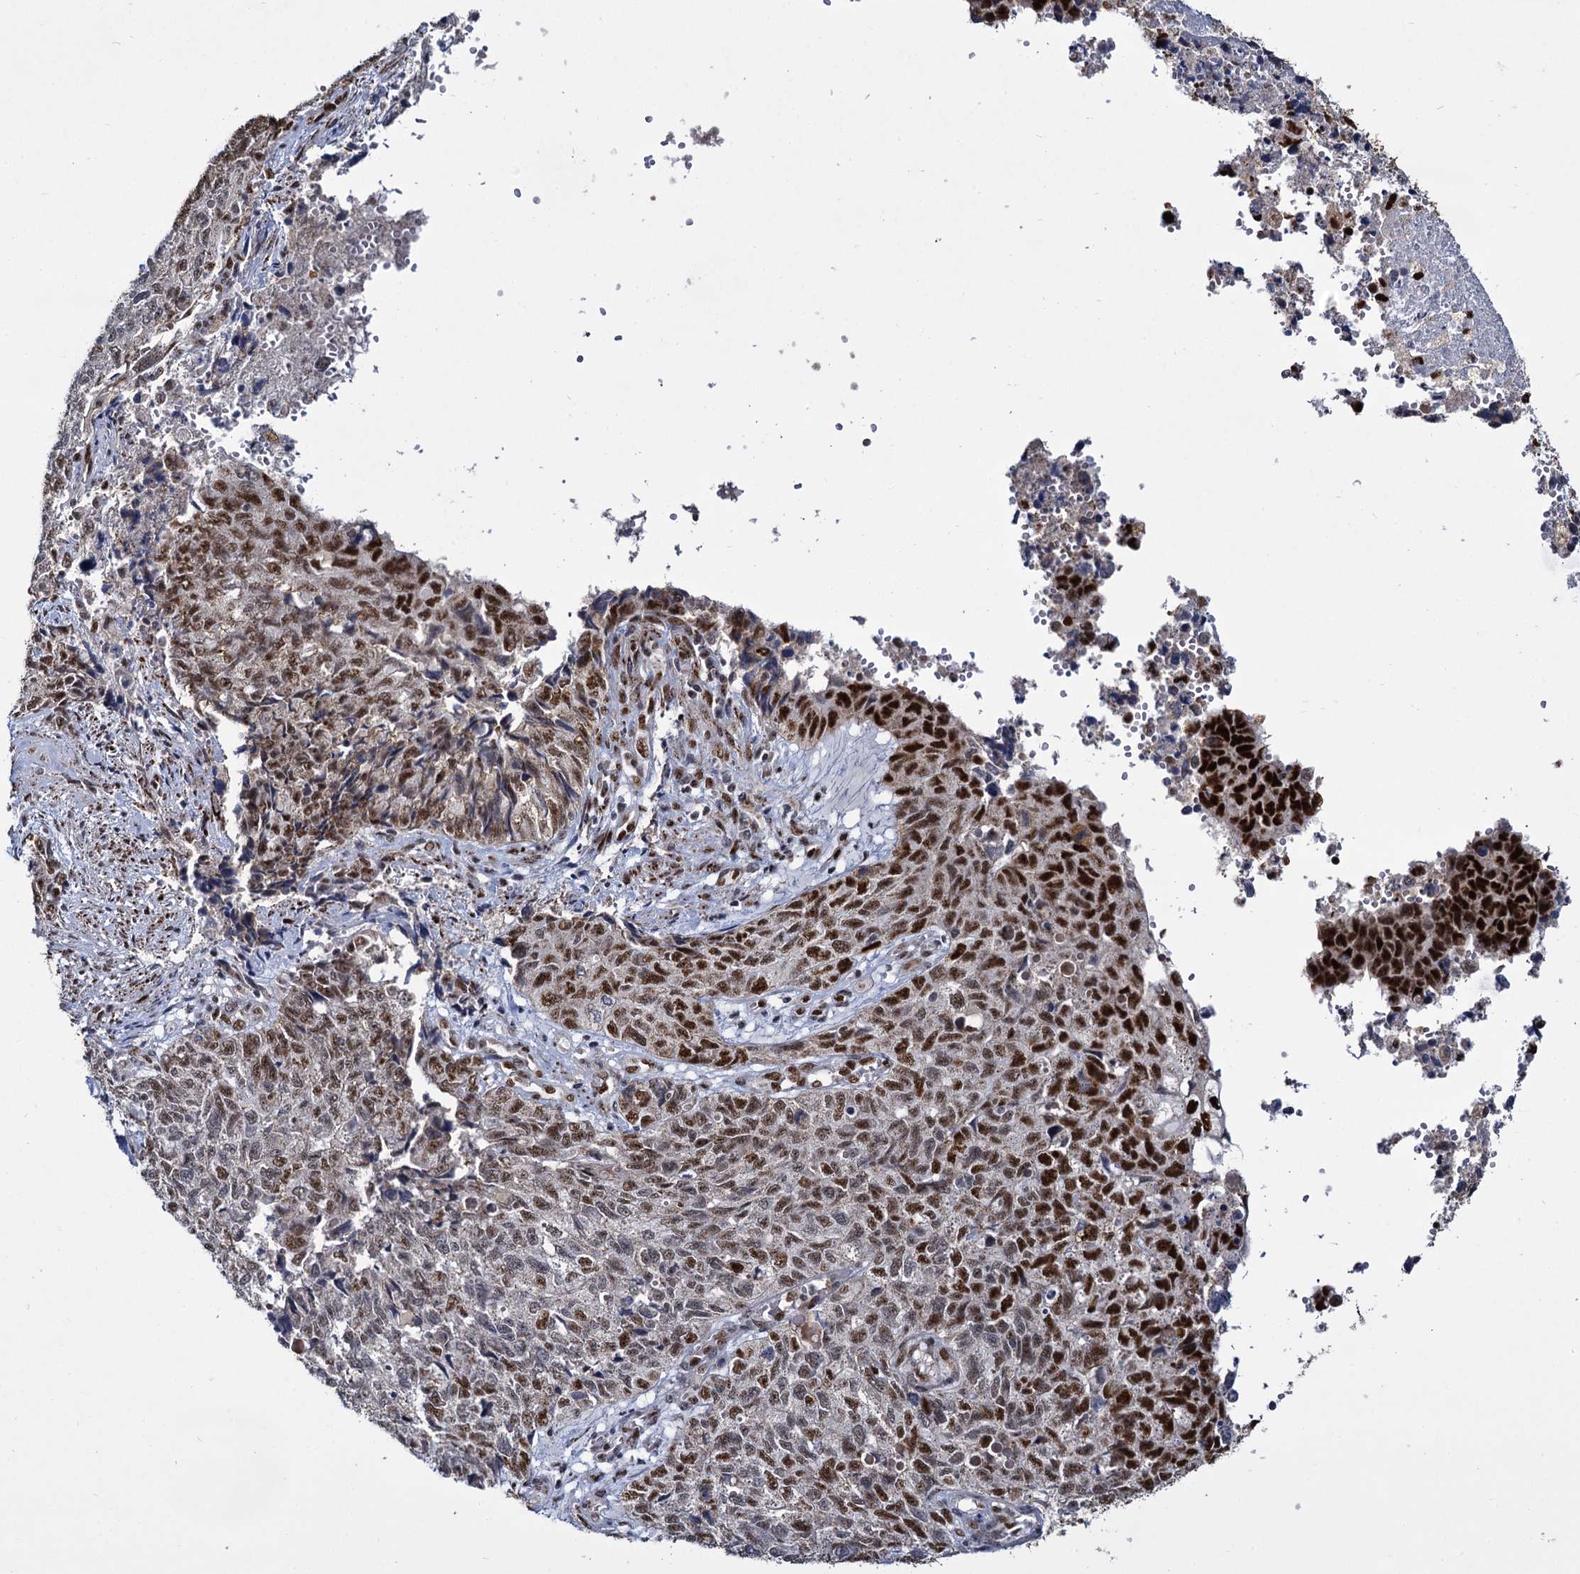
{"staining": {"intensity": "strong", "quantity": "25%-75%", "location": "nuclear"}, "tissue": "cervical cancer", "cell_type": "Tumor cells", "image_type": "cancer", "snomed": [{"axis": "morphology", "description": "Squamous cell carcinoma, NOS"}, {"axis": "topography", "description": "Cervix"}], "caption": "This micrograph displays immunohistochemistry (IHC) staining of human cervical cancer, with high strong nuclear positivity in about 25%-75% of tumor cells.", "gene": "RPUSD4", "patient": {"sex": "female", "age": 63}}